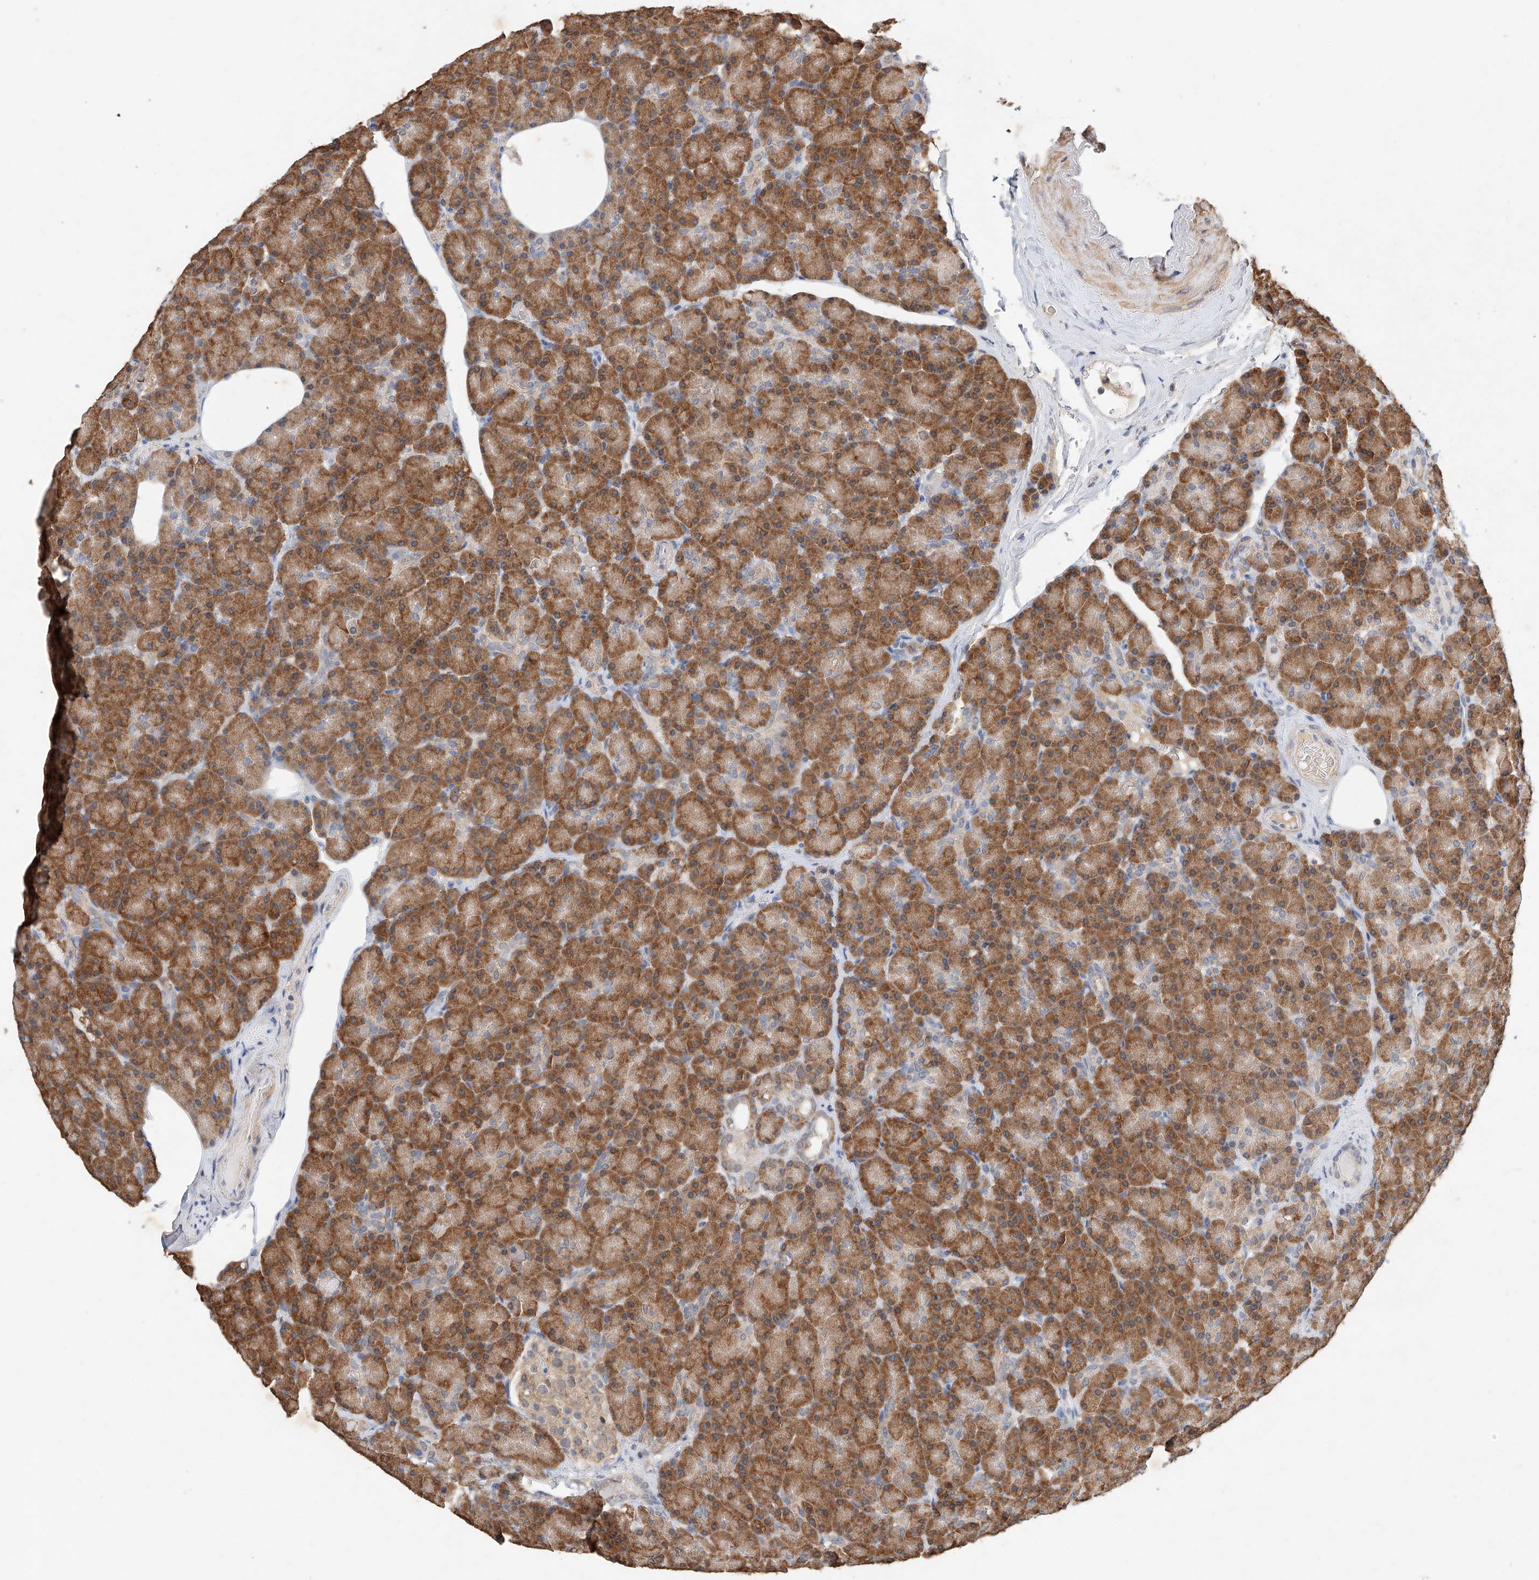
{"staining": {"intensity": "moderate", "quantity": ">75%", "location": "cytoplasmic/membranous"}, "tissue": "pancreas", "cell_type": "Exocrine glandular cells", "image_type": "normal", "snomed": [{"axis": "morphology", "description": "Normal tissue, NOS"}, {"axis": "topography", "description": "Pancreas"}], "caption": "Brown immunohistochemical staining in unremarkable pancreas shows moderate cytoplasmic/membranous expression in about >75% of exocrine glandular cells. (DAB = brown stain, brightfield microscopy at high magnification).", "gene": "CTDP1", "patient": {"sex": "female", "age": 43}}